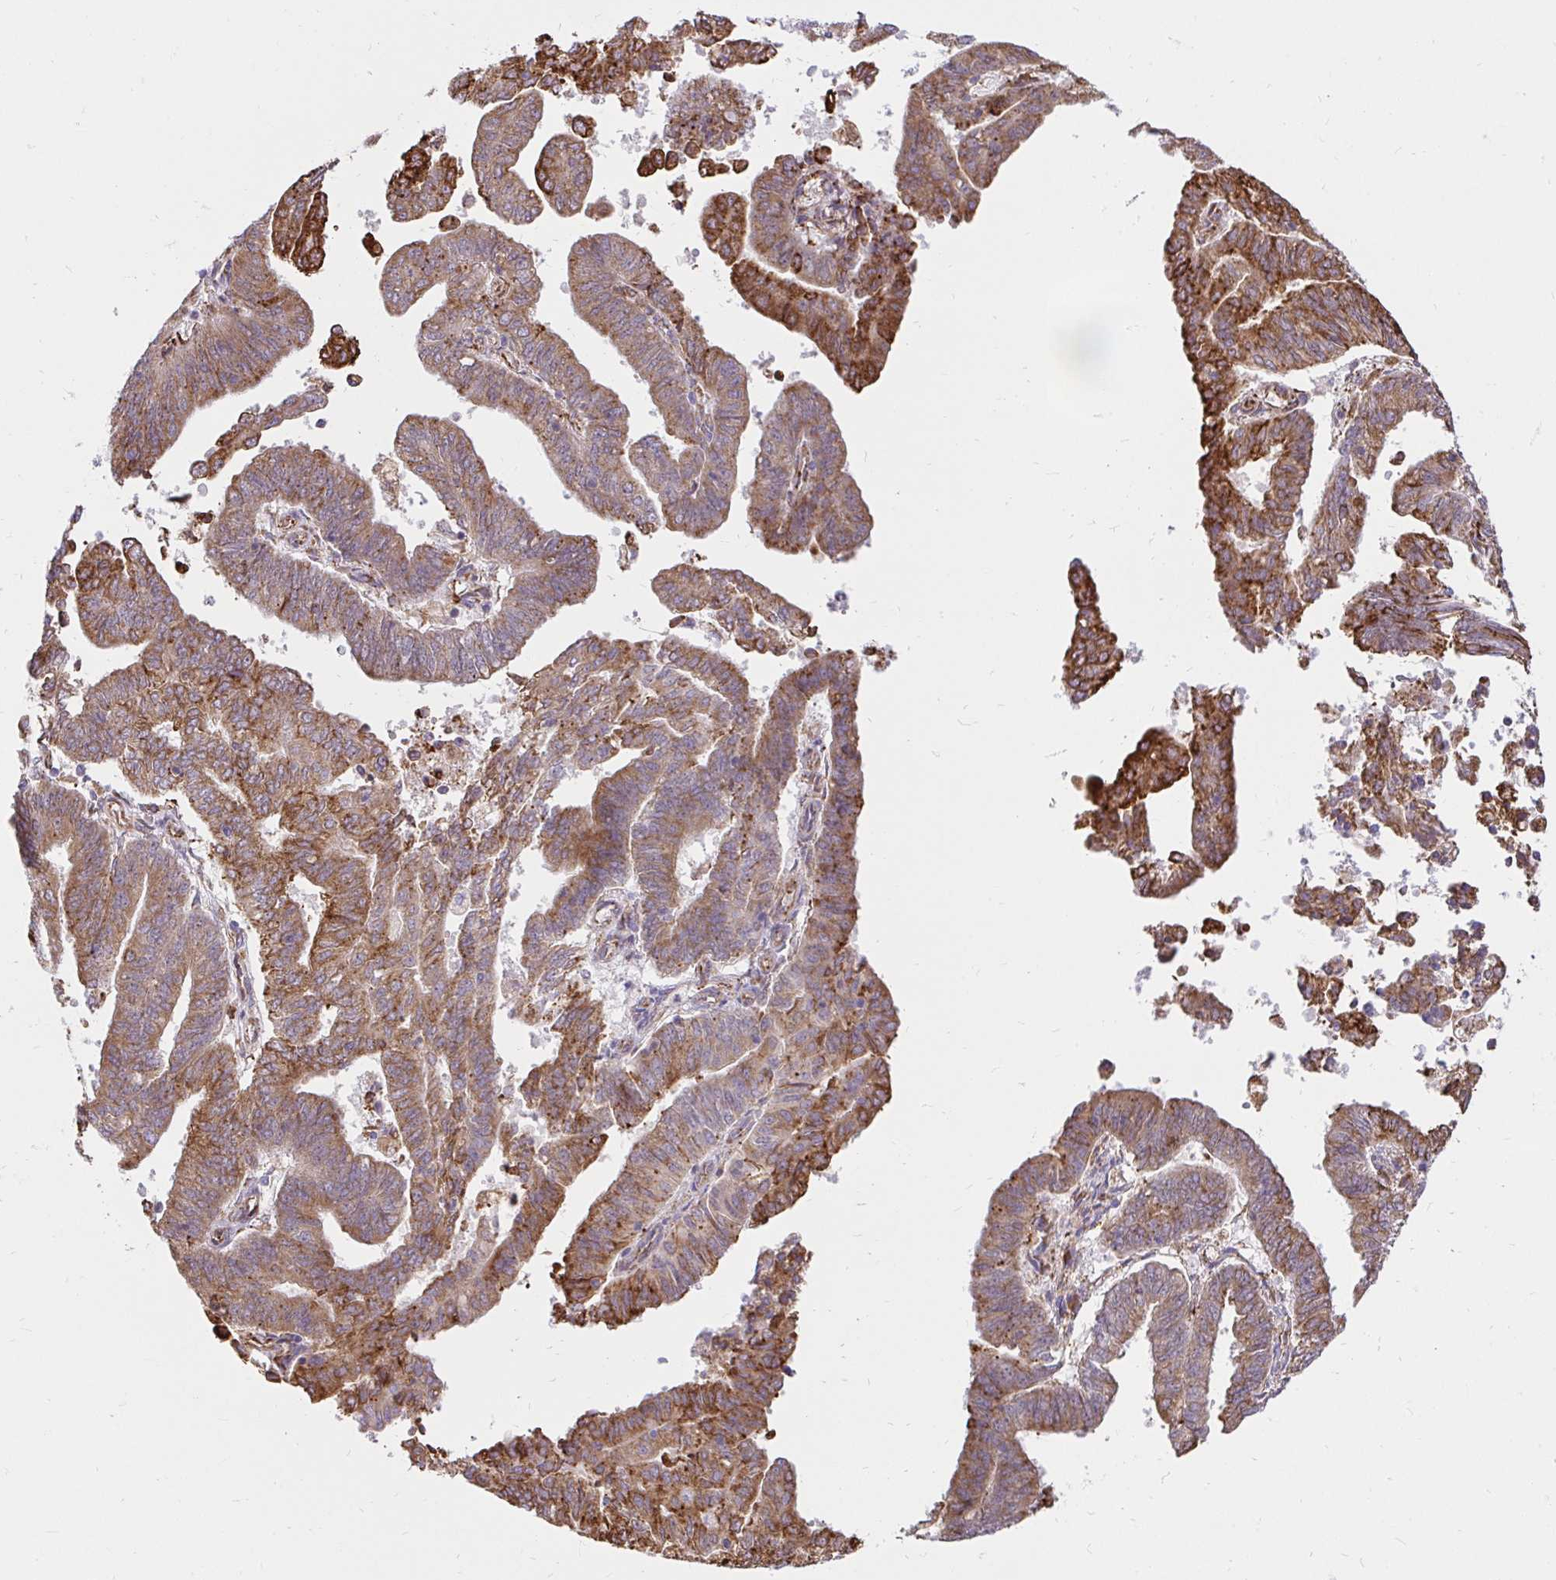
{"staining": {"intensity": "strong", "quantity": ">75%", "location": "cytoplasmic/membranous"}, "tissue": "endometrial cancer", "cell_type": "Tumor cells", "image_type": "cancer", "snomed": [{"axis": "morphology", "description": "Adenocarcinoma, NOS"}, {"axis": "topography", "description": "Endometrium"}], "caption": "Protein expression analysis of endometrial cancer (adenocarcinoma) shows strong cytoplasmic/membranous positivity in approximately >75% of tumor cells. (DAB (3,3'-diaminobenzidine) = brown stain, brightfield microscopy at high magnification).", "gene": "NAALAD2", "patient": {"sex": "female", "age": 82}}